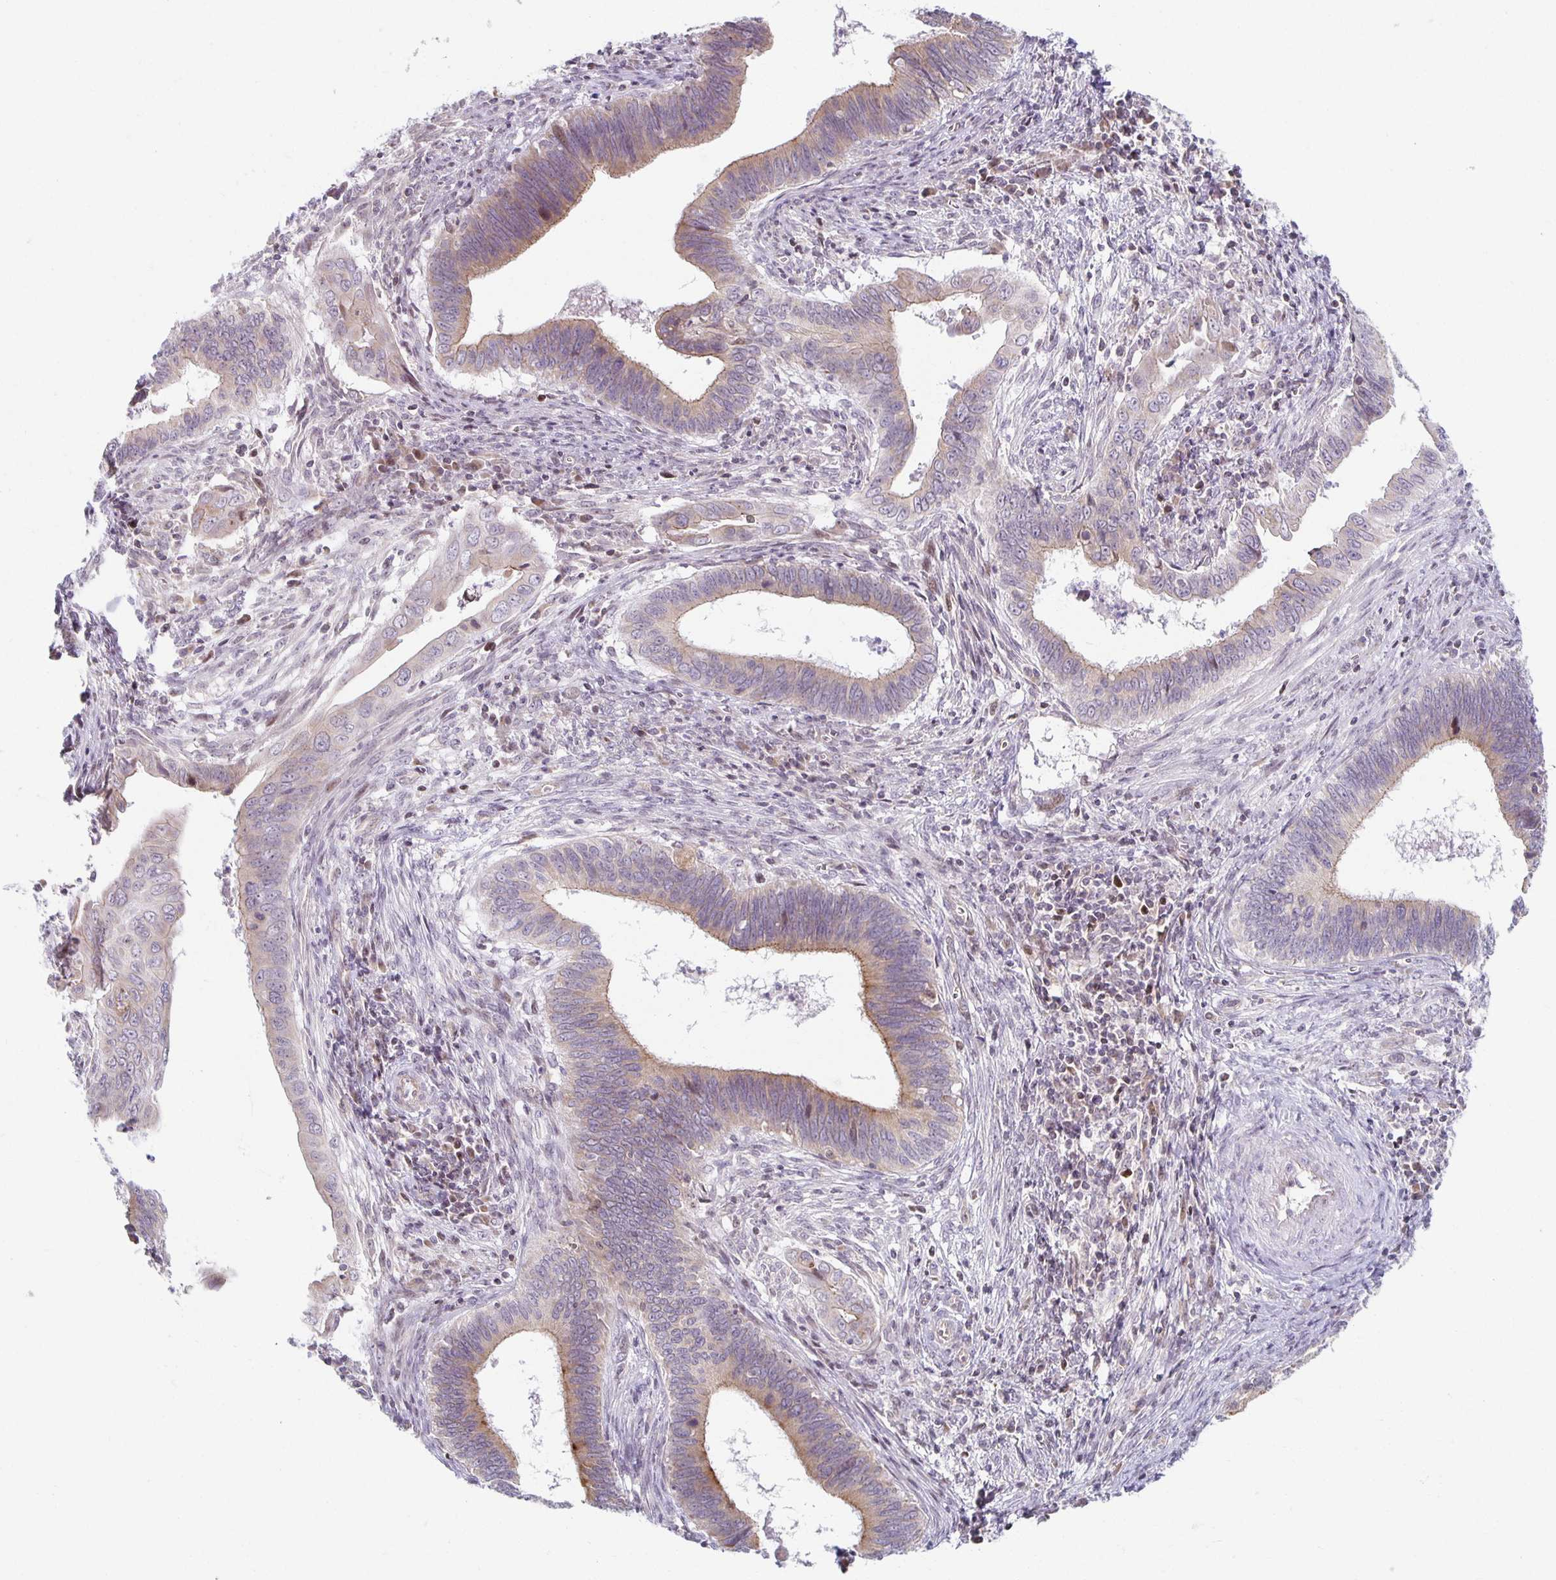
{"staining": {"intensity": "weak", "quantity": "25%-75%", "location": "cytoplasmic/membranous"}, "tissue": "cervical cancer", "cell_type": "Tumor cells", "image_type": "cancer", "snomed": [{"axis": "morphology", "description": "Adenocarcinoma, NOS"}, {"axis": "topography", "description": "Cervix"}], "caption": "Immunohistochemistry (IHC) histopathology image of neoplastic tissue: human cervical cancer stained using immunohistochemistry (IHC) reveals low levels of weak protein expression localized specifically in the cytoplasmic/membranous of tumor cells, appearing as a cytoplasmic/membranous brown color.", "gene": "HCFC1R1", "patient": {"sex": "female", "age": 42}}